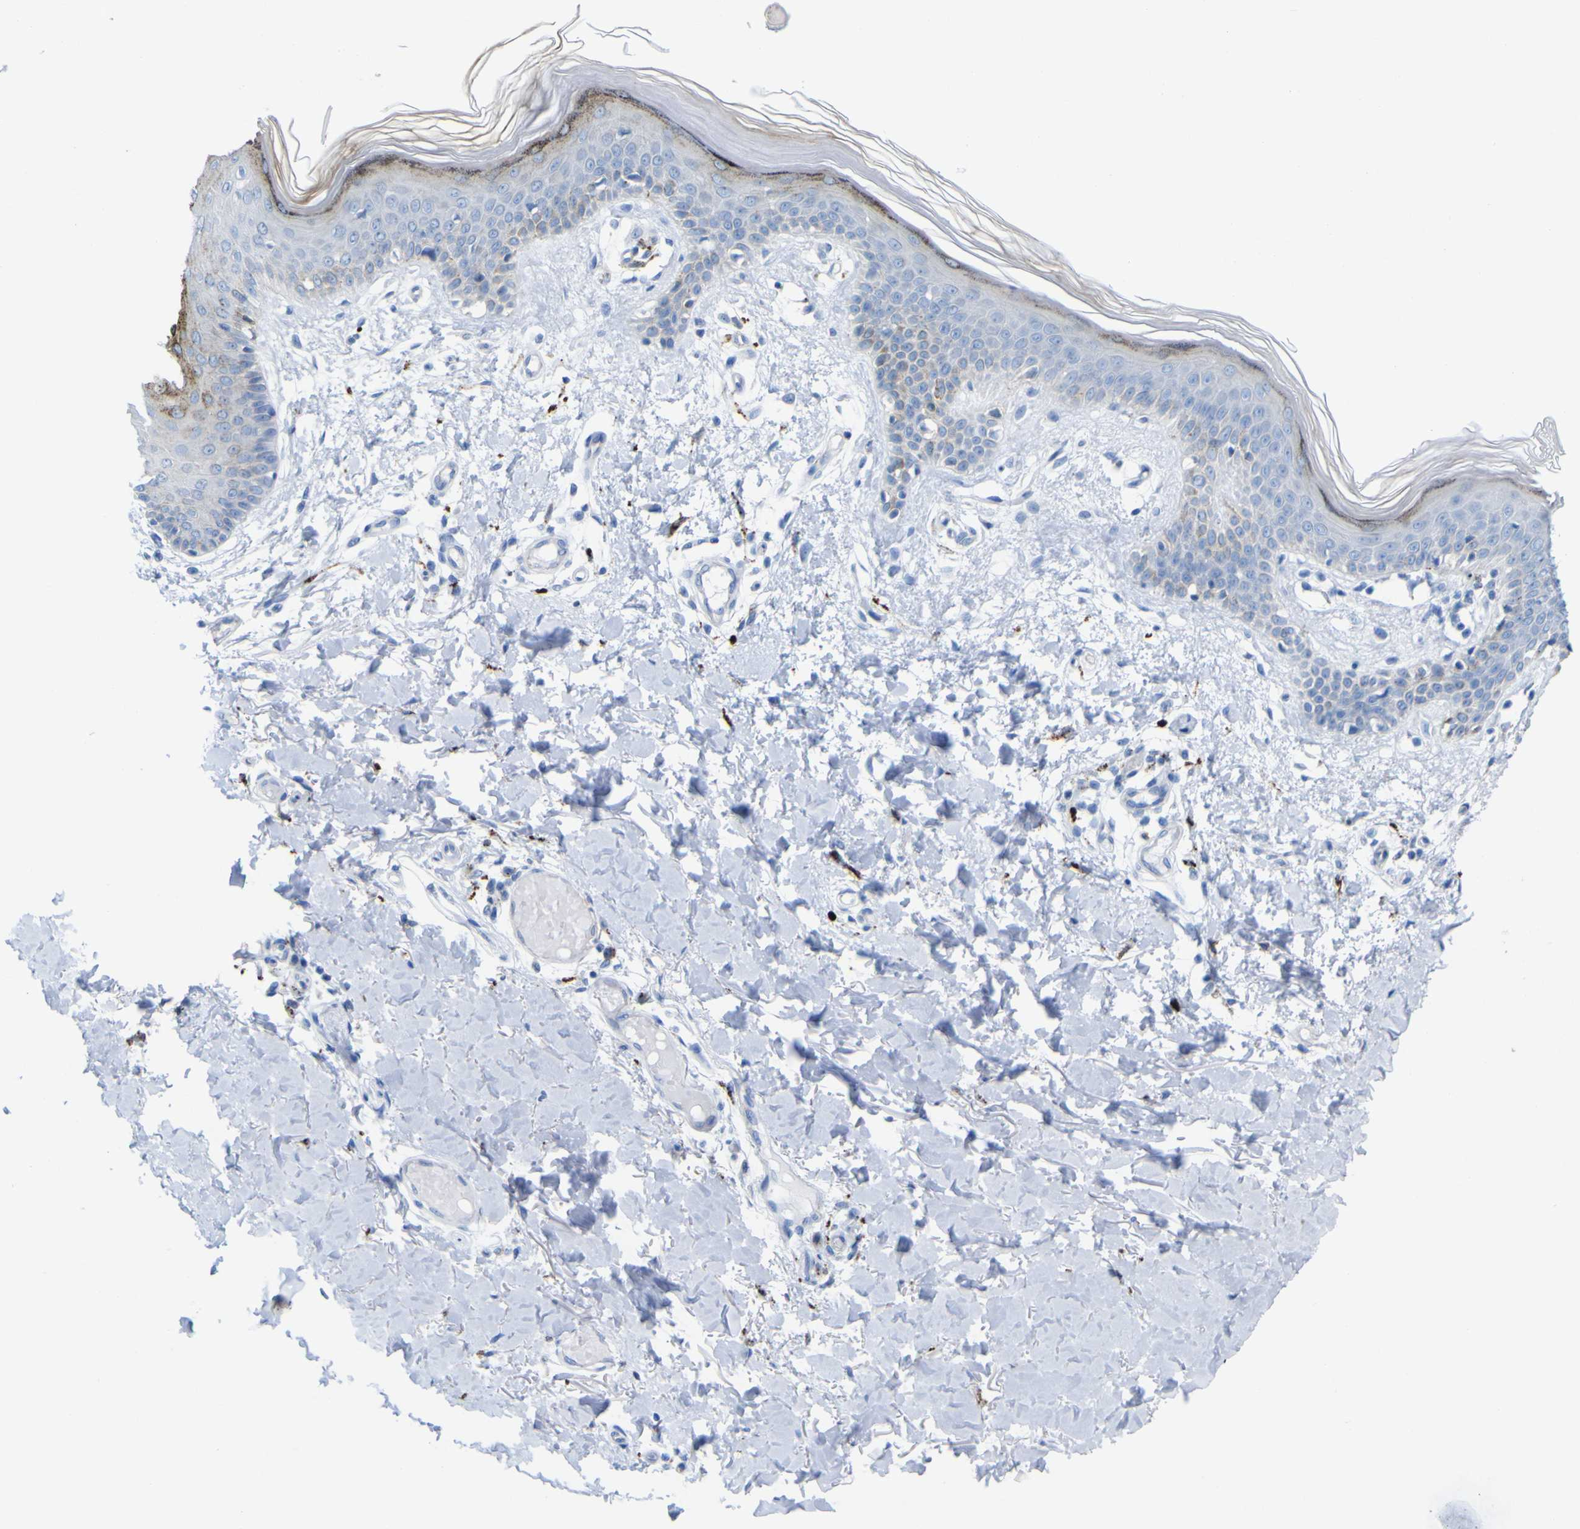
{"staining": {"intensity": "negative", "quantity": "none", "location": "none"}, "tissue": "skin", "cell_type": "Fibroblasts", "image_type": "normal", "snomed": [{"axis": "morphology", "description": "Normal tissue, NOS"}, {"axis": "topography", "description": "Skin"}], "caption": "Immunohistochemistry image of unremarkable skin stained for a protein (brown), which shows no expression in fibroblasts.", "gene": "PLD3", "patient": {"sex": "male", "age": 53}}